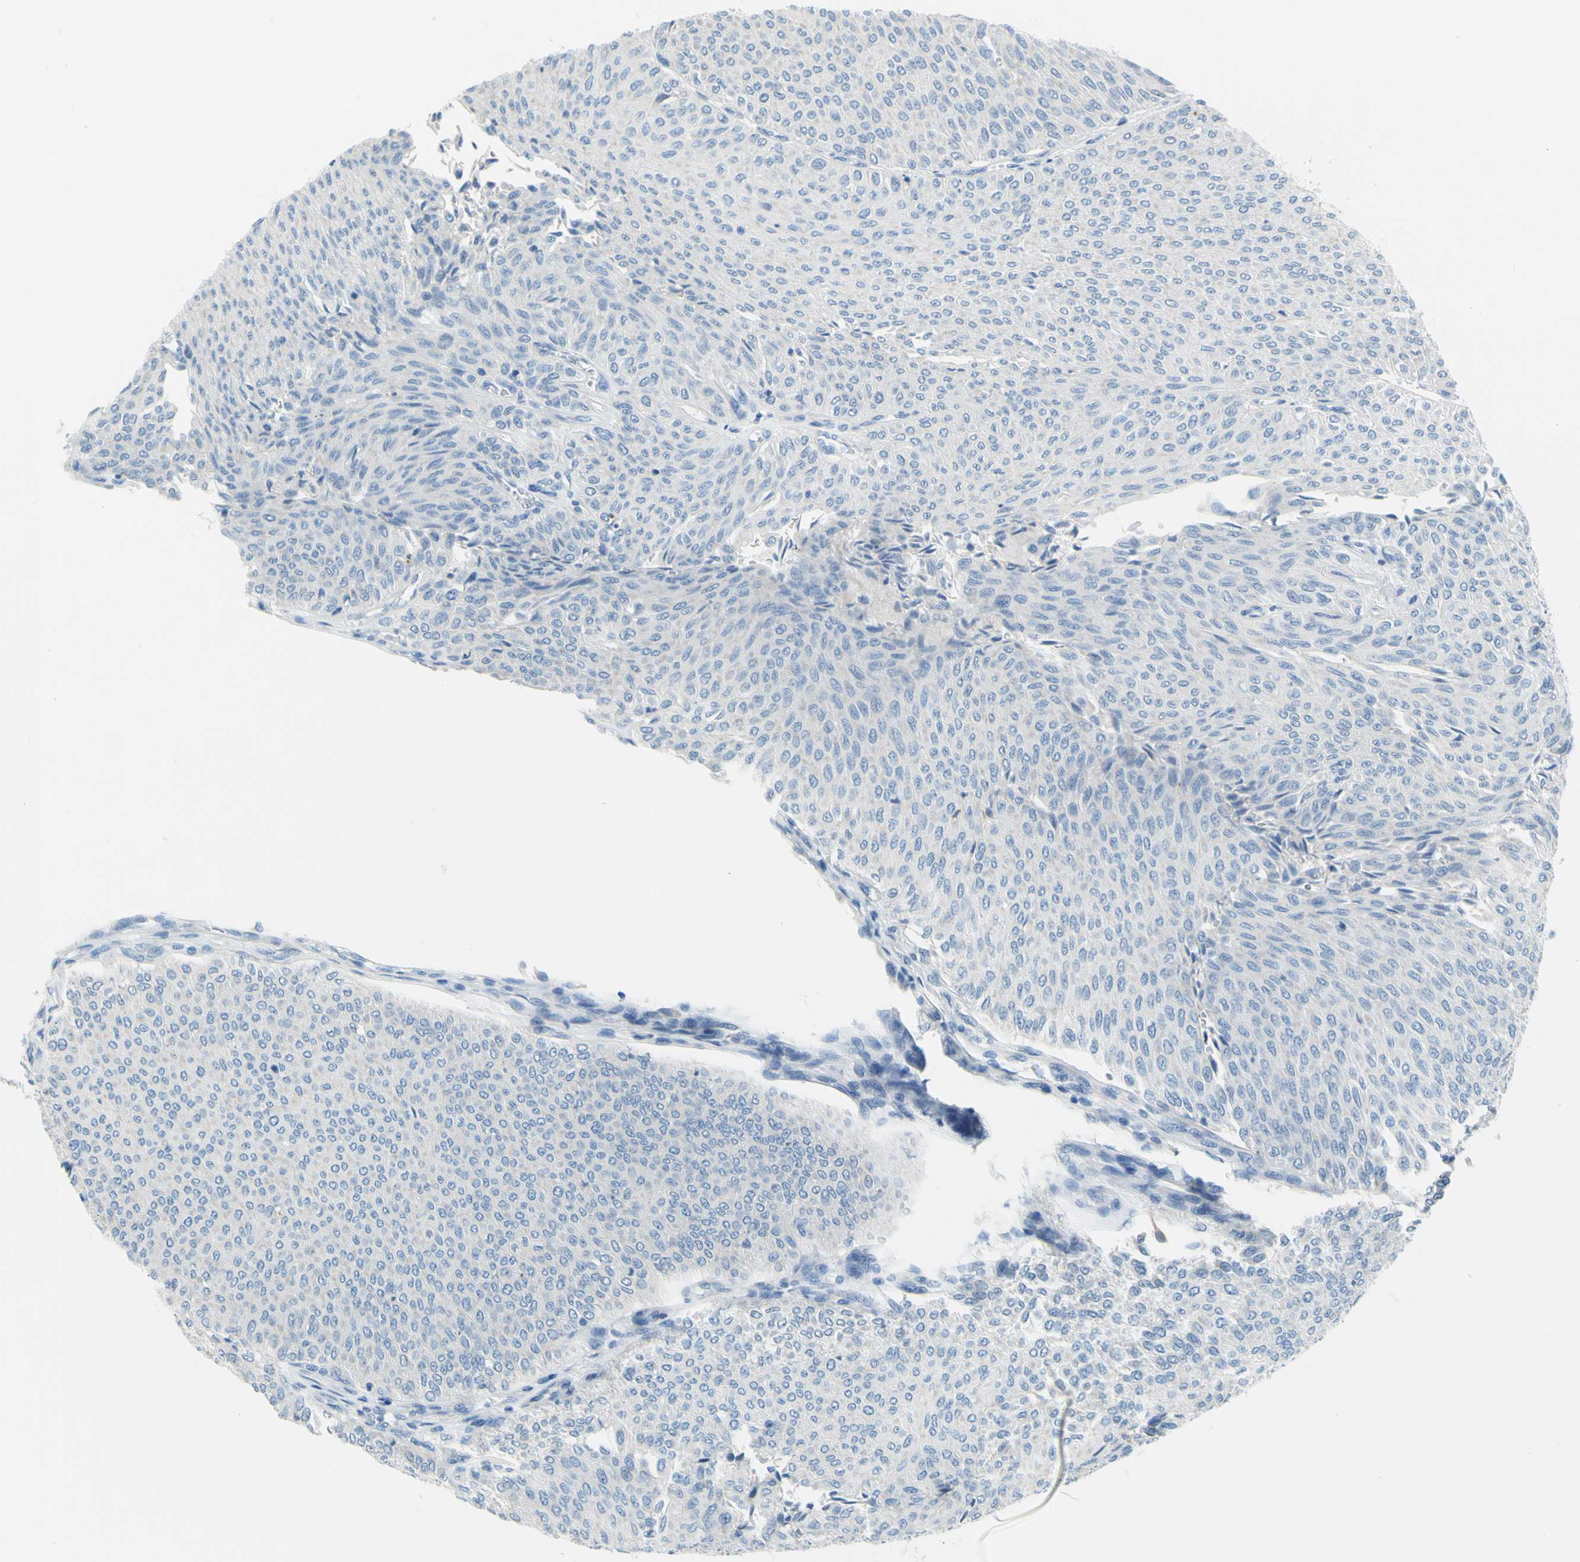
{"staining": {"intensity": "negative", "quantity": "none", "location": "none"}, "tissue": "urothelial cancer", "cell_type": "Tumor cells", "image_type": "cancer", "snomed": [{"axis": "morphology", "description": "Urothelial carcinoma, Low grade"}, {"axis": "topography", "description": "Urinary bladder"}], "caption": "DAB immunohistochemical staining of human urothelial cancer exhibits no significant staining in tumor cells.", "gene": "SLC1A2", "patient": {"sex": "male", "age": 78}}